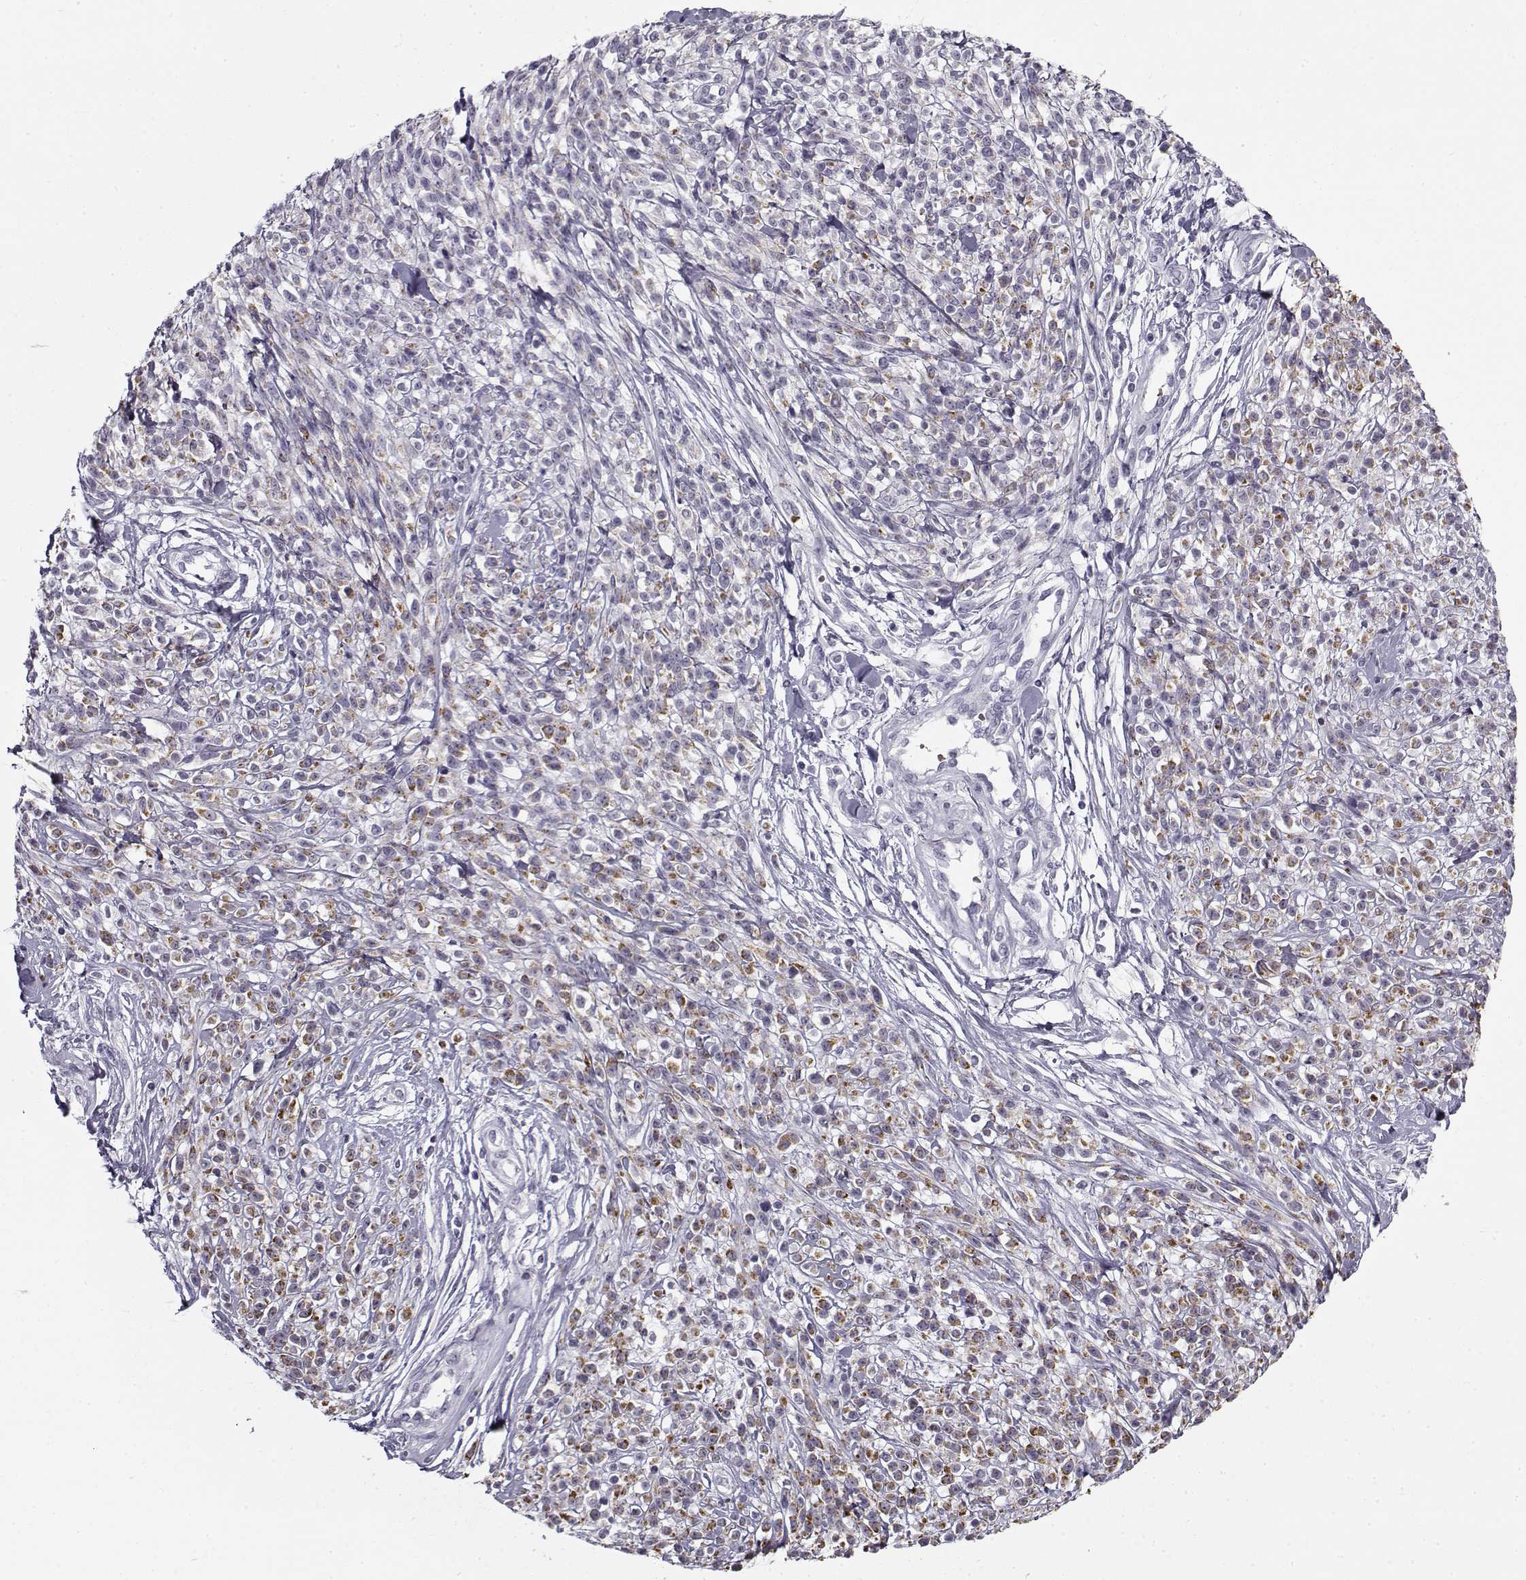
{"staining": {"intensity": "moderate", "quantity": "25%-75%", "location": "cytoplasmic/membranous"}, "tissue": "melanoma", "cell_type": "Tumor cells", "image_type": "cancer", "snomed": [{"axis": "morphology", "description": "Malignant melanoma, NOS"}, {"axis": "topography", "description": "Skin"}, {"axis": "topography", "description": "Skin of trunk"}], "caption": "Protein expression analysis of human malignant melanoma reveals moderate cytoplasmic/membranous positivity in about 25%-75% of tumor cells. (Brightfield microscopy of DAB IHC at high magnification).", "gene": "SNCA", "patient": {"sex": "male", "age": 74}}